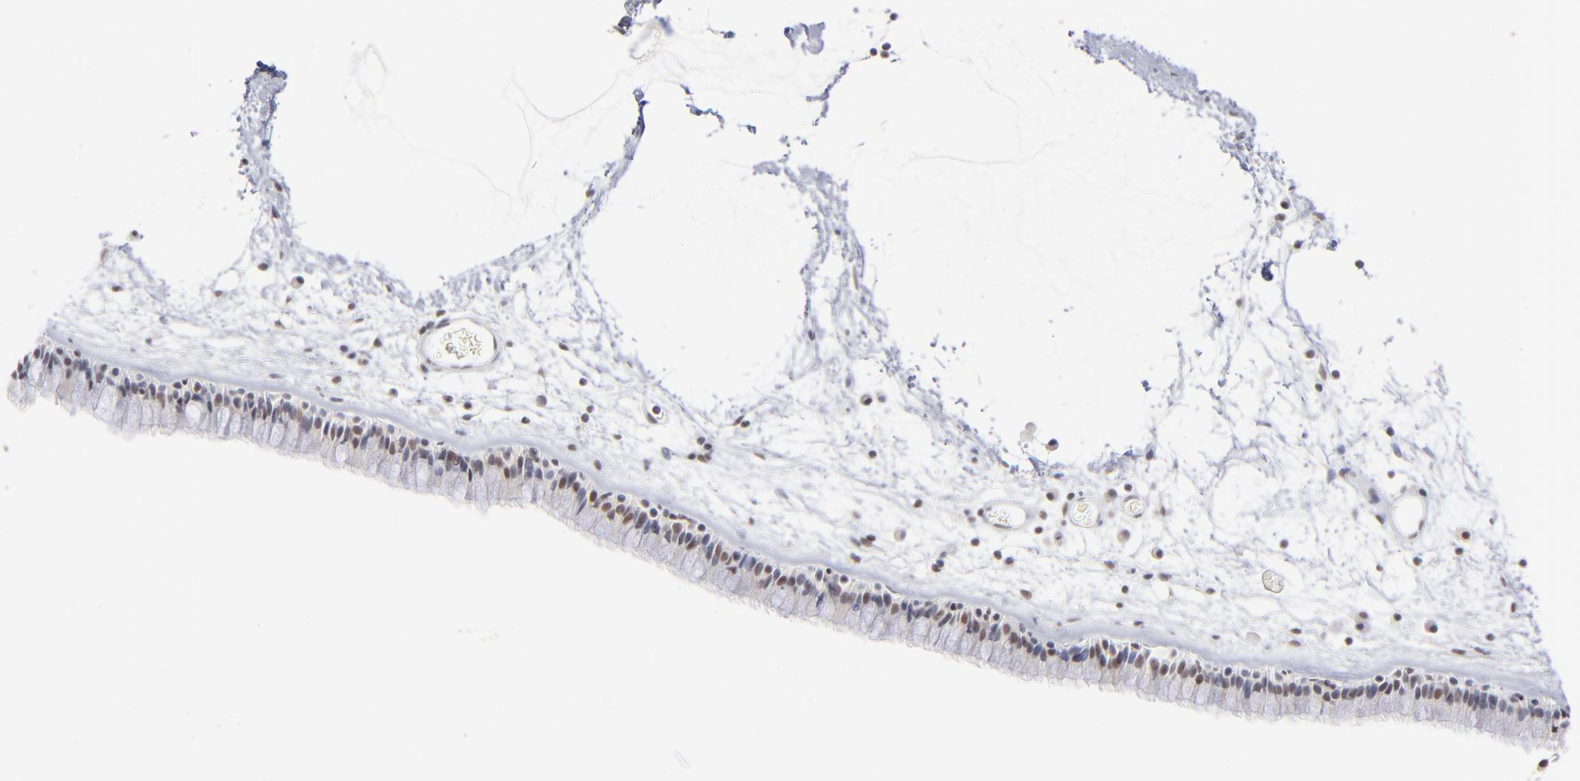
{"staining": {"intensity": "moderate", "quantity": "25%-75%", "location": "nuclear"}, "tissue": "nasopharynx", "cell_type": "Respiratory epithelial cells", "image_type": "normal", "snomed": [{"axis": "morphology", "description": "Normal tissue, NOS"}, {"axis": "morphology", "description": "Inflammation, NOS"}, {"axis": "topography", "description": "Nasopharynx"}], "caption": "This histopathology image exhibits IHC staining of normal human nasopharynx, with medium moderate nuclear staining in about 25%-75% of respiratory epithelial cells.", "gene": "ZNF143", "patient": {"sex": "male", "age": 48}}